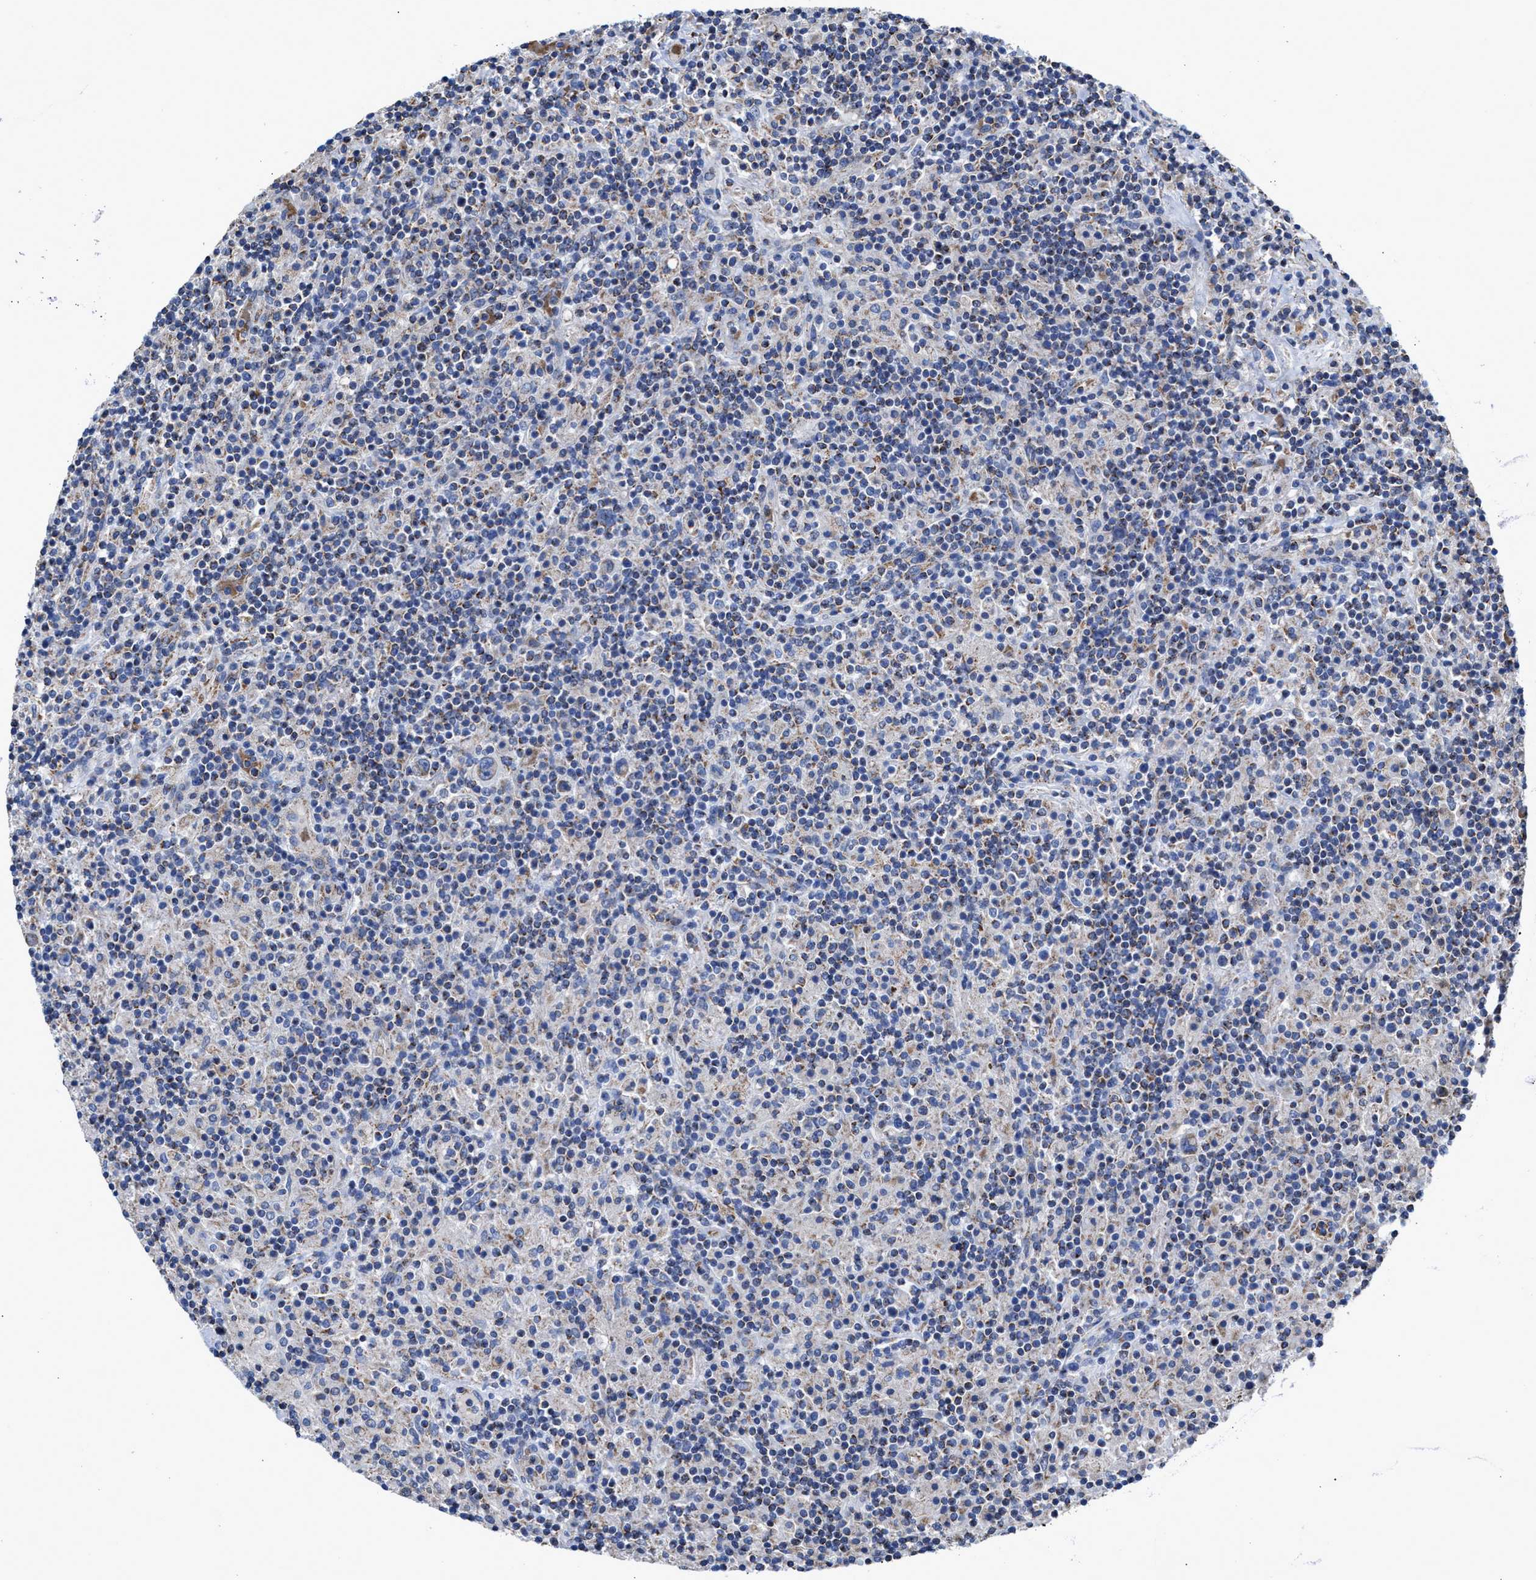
{"staining": {"intensity": "weak", "quantity": "<25%", "location": "cytoplasmic/membranous"}, "tissue": "lymphoma", "cell_type": "Tumor cells", "image_type": "cancer", "snomed": [{"axis": "morphology", "description": "Hodgkin's disease, NOS"}, {"axis": "topography", "description": "Lymph node"}], "caption": "High power microscopy histopathology image of an immunohistochemistry (IHC) histopathology image of lymphoma, revealing no significant positivity in tumor cells.", "gene": "MECR", "patient": {"sex": "male", "age": 70}}